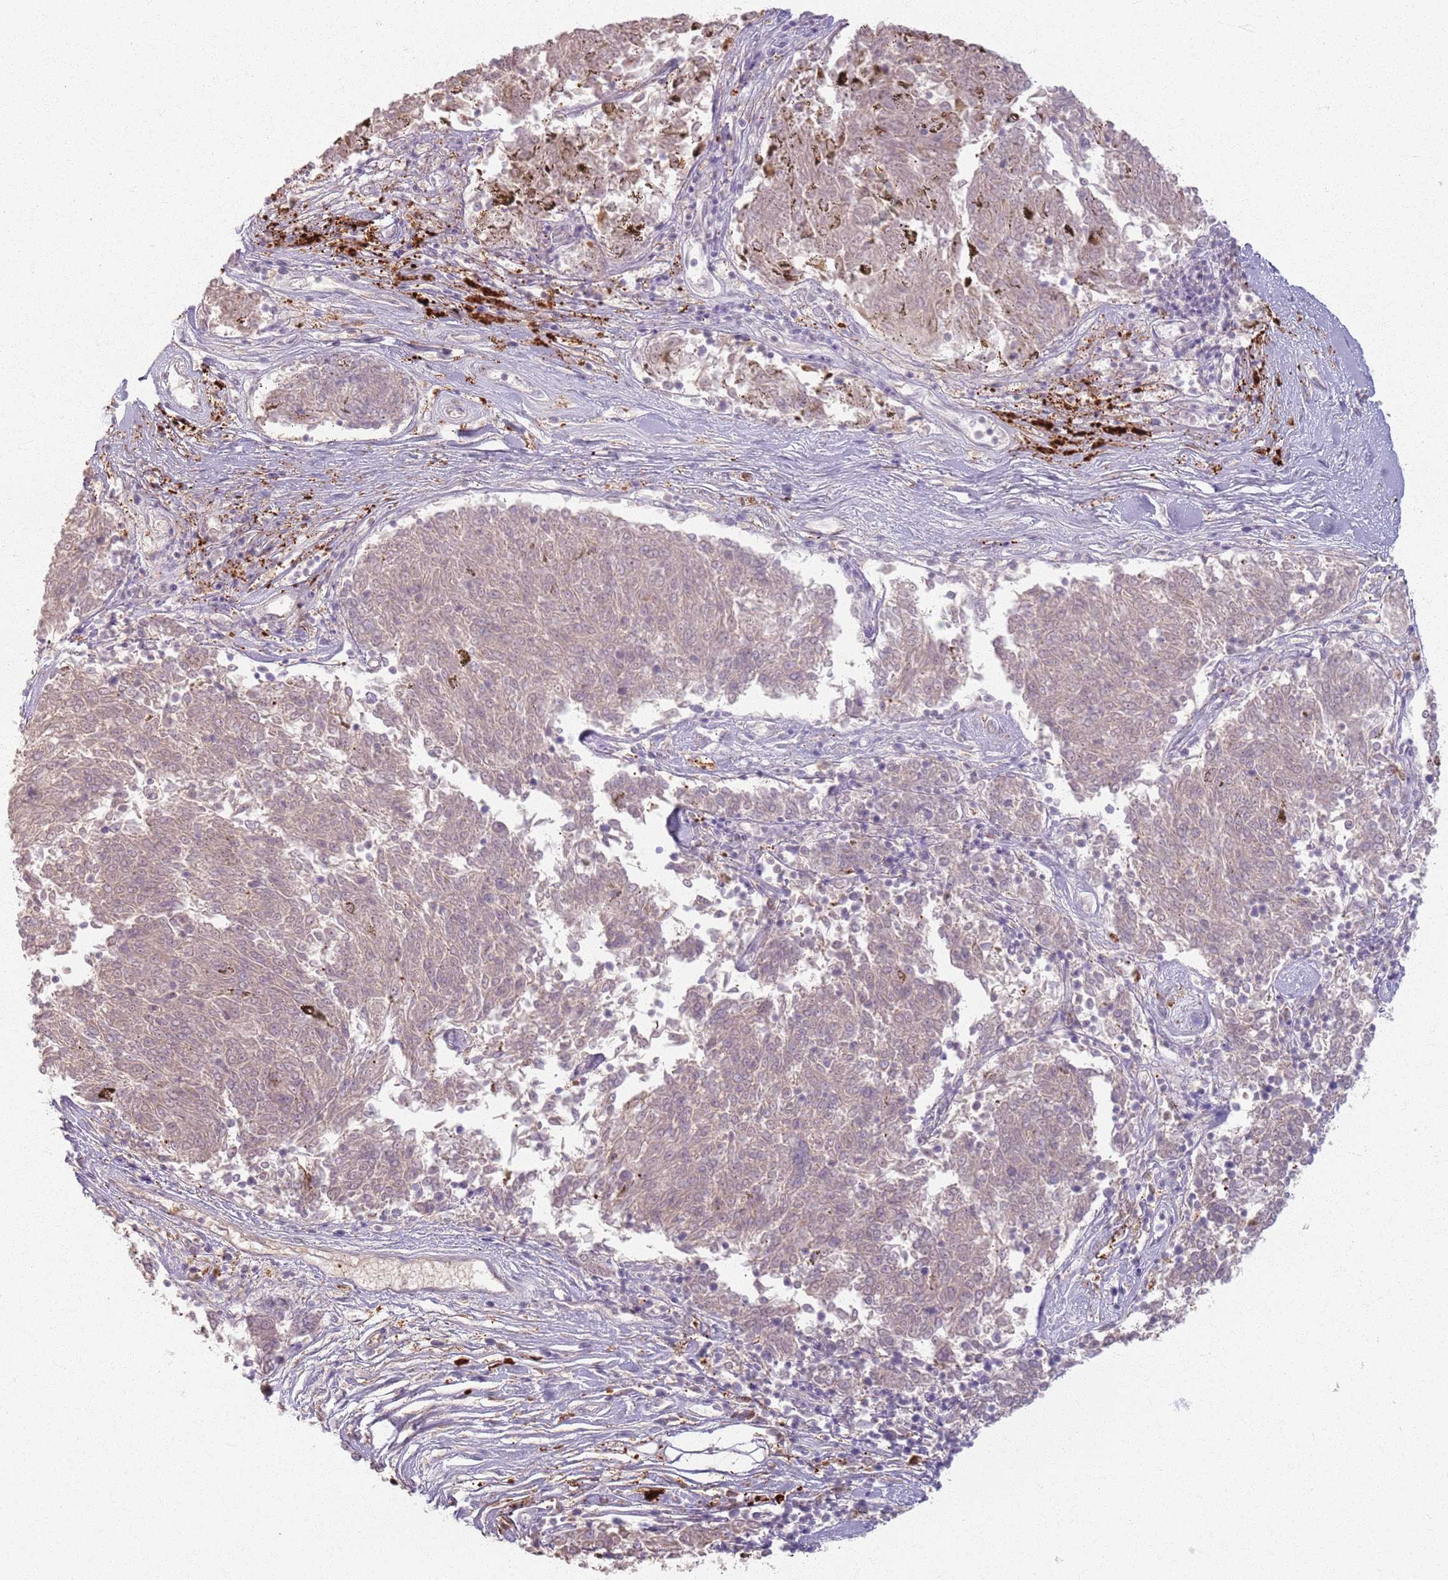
{"staining": {"intensity": "weak", "quantity": ">75%", "location": "cytoplasmic/membranous"}, "tissue": "melanoma", "cell_type": "Tumor cells", "image_type": "cancer", "snomed": [{"axis": "morphology", "description": "Malignant melanoma, NOS"}, {"axis": "topography", "description": "Skin"}], "caption": "Immunohistochemical staining of human melanoma demonstrates low levels of weak cytoplasmic/membranous positivity in about >75% of tumor cells.", "gene": "GDPGP1", "patient": {"sex": "female", "age": 72}}